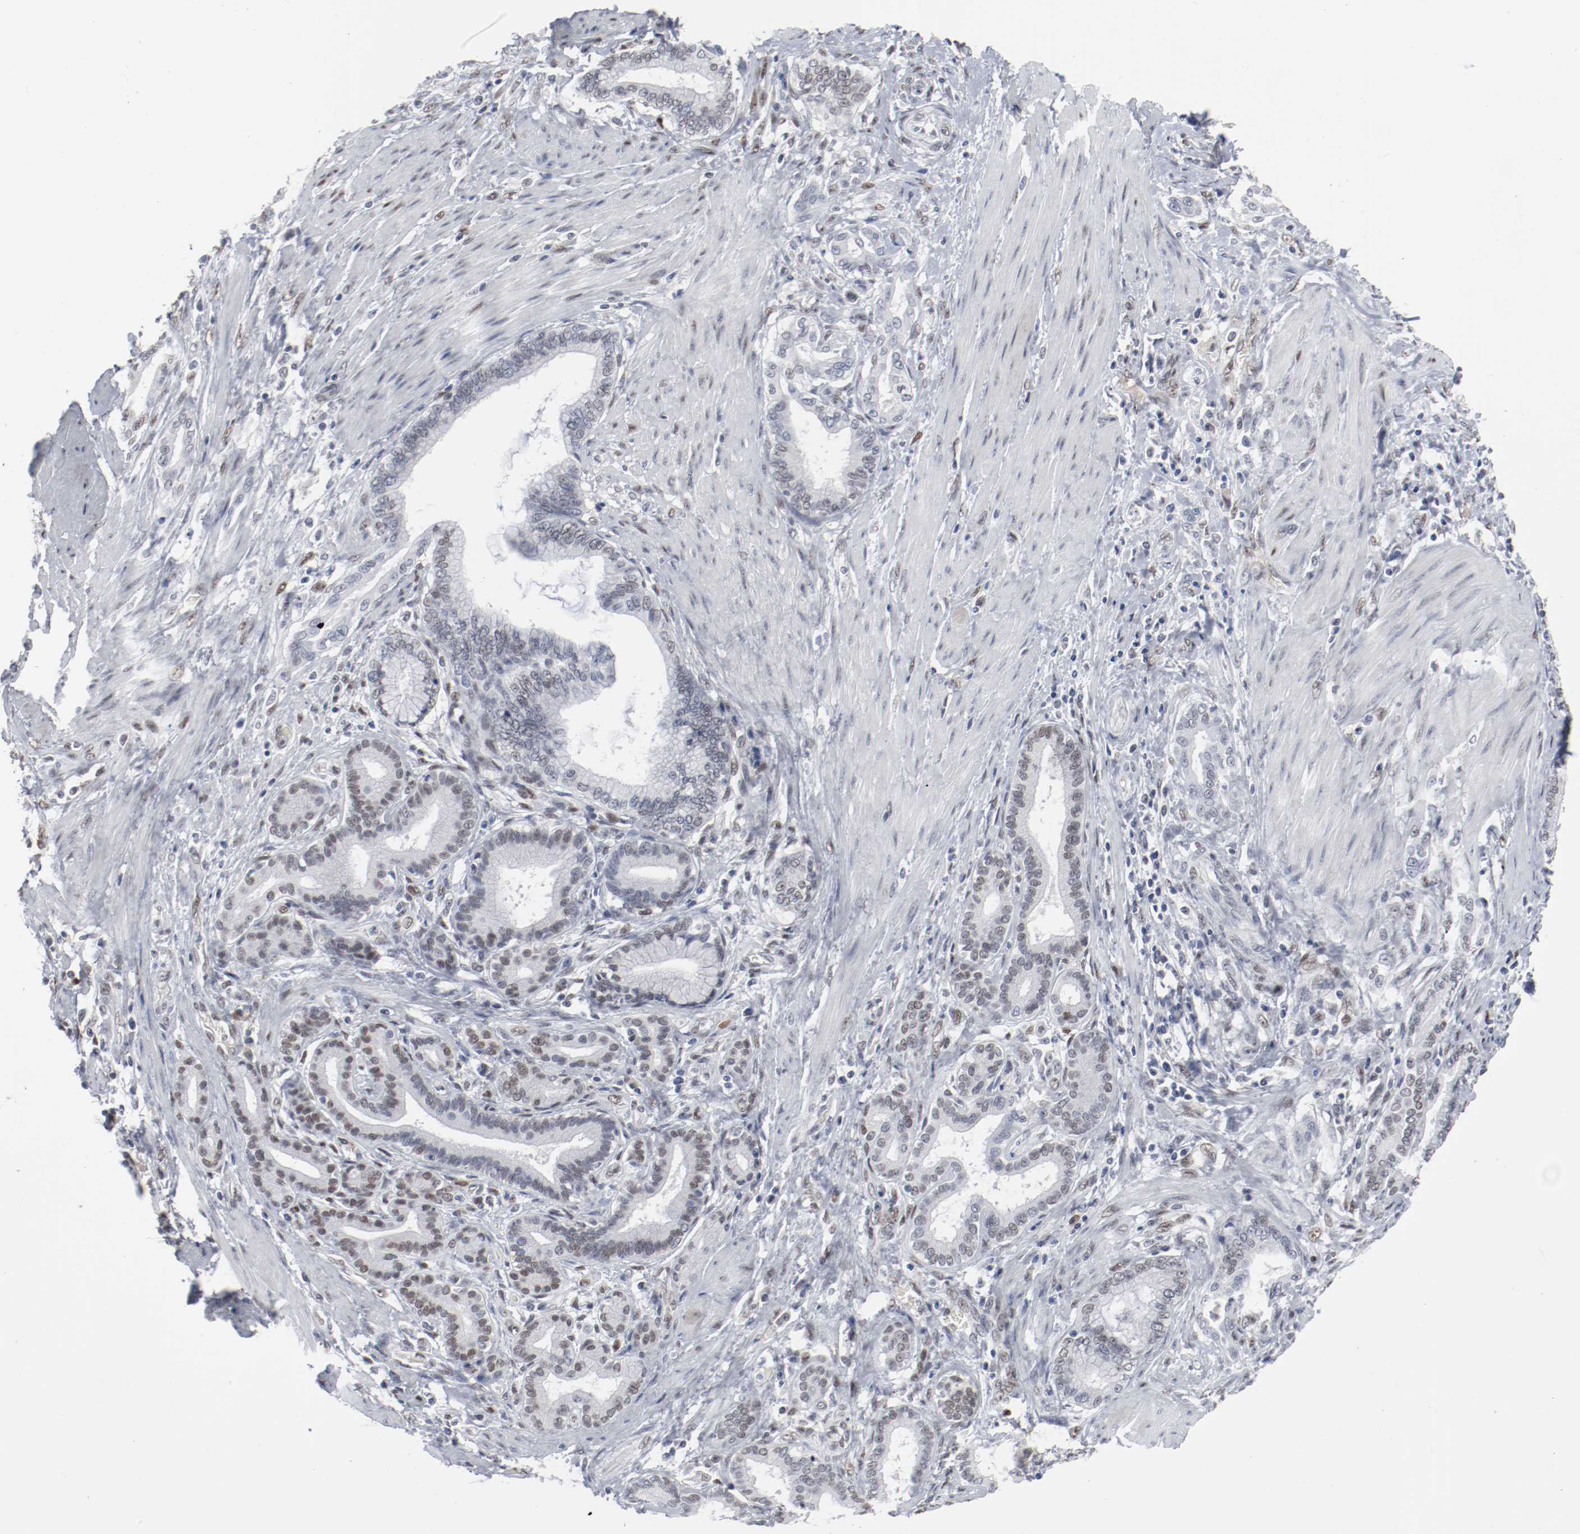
{"staining": {"intensity": "negative", "quantity": "none", "location": "none"}, "tissue": "pancreatic cancer", "cell_type": "Tumor cells", "image_type": "cancer", "snomed": [{"axis": "morphology", "description": "Adenocarcinoma, NOS"}, {"axis": "topography", "description": "Pancreas"}], "caption": "A high-resolution photomicrograph shows immunohistochemistry (IHC) staining of adenocarcinoma (pancreatic), which demonstrates no significant positivity in tumor cells. Nuclei are stained in blue.", "gene": "ATF7", "patient": {"sex": "female", "age": 64}}